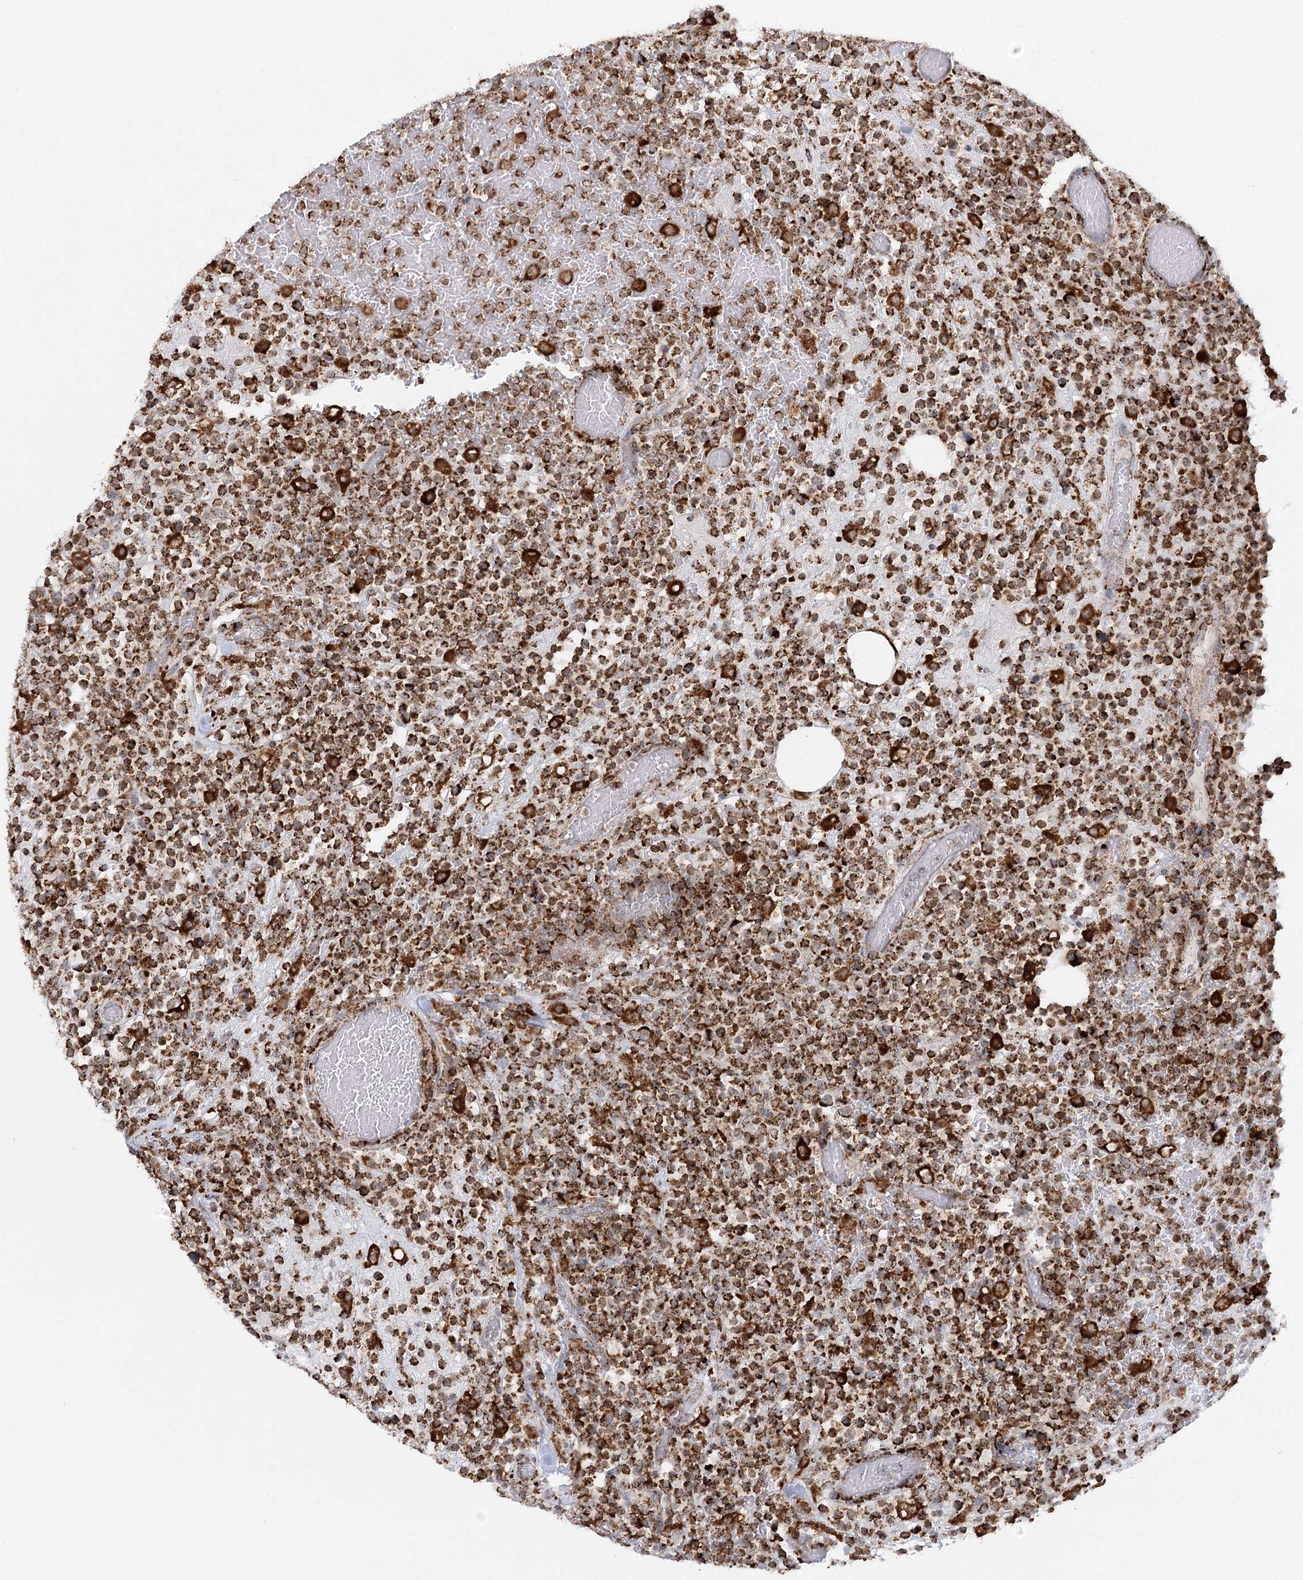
{"staining": {"intensity": "strong", "quantity": ">75%", "location": "cytoplasmic/membranous"}, "tissue": "lymphoma", "cell_type": "Tumor cells", "image_type": "cancer", "snomed": [{"axis": "morphology", "description": "Malignant lymphoma, non-Hodgkin's type, High grade"}, {"axis": "topography", "description": "Colon"}], "caption": "A high amount of strong cytoplasmic/membranous positivity is present in about >75% of tumor cells in high-grade malignant lymphoma, non-Hodgkin's type tissue.", "gene": "TAS1R1", "patient": {"sex": "female", "age": 53}}